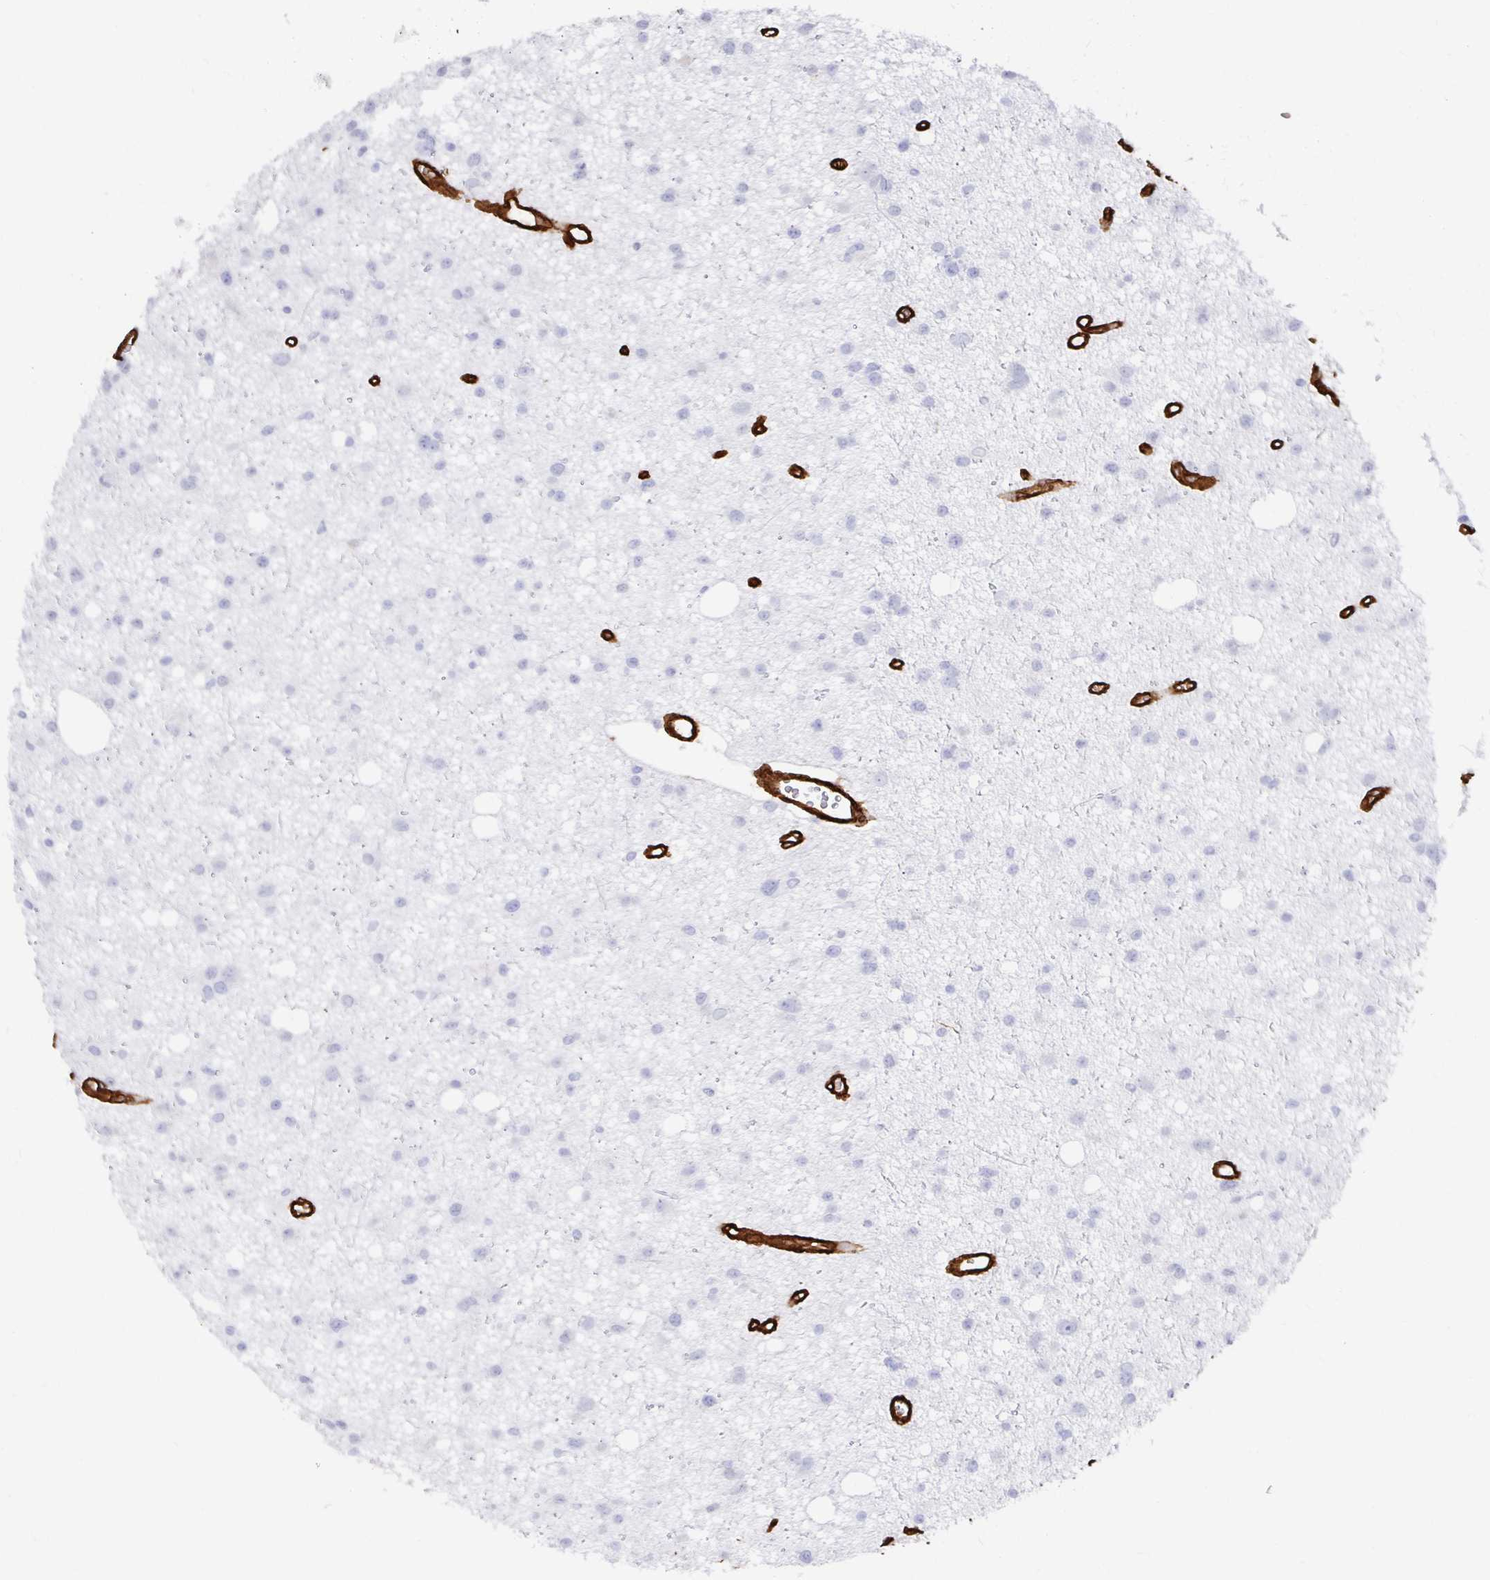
{"staining": {"intensity": "negative", "quantity": "none", "location": "none"}, "tissue": "glioma", "cell_type": "Tumor cells", "image_type": "cancer", "snomed": [{"axis": "morphology", "description": "Glioma, malignant, High grade"}, {"axis": "topography", "description": "Brain"}], "caption": "An image of glioma stained for a protein reveals no brown staining in tumor cells. Nuclei are stained in blue.", "gene": "VIPR2", "patient": {"sex": "male", "age": 23}}